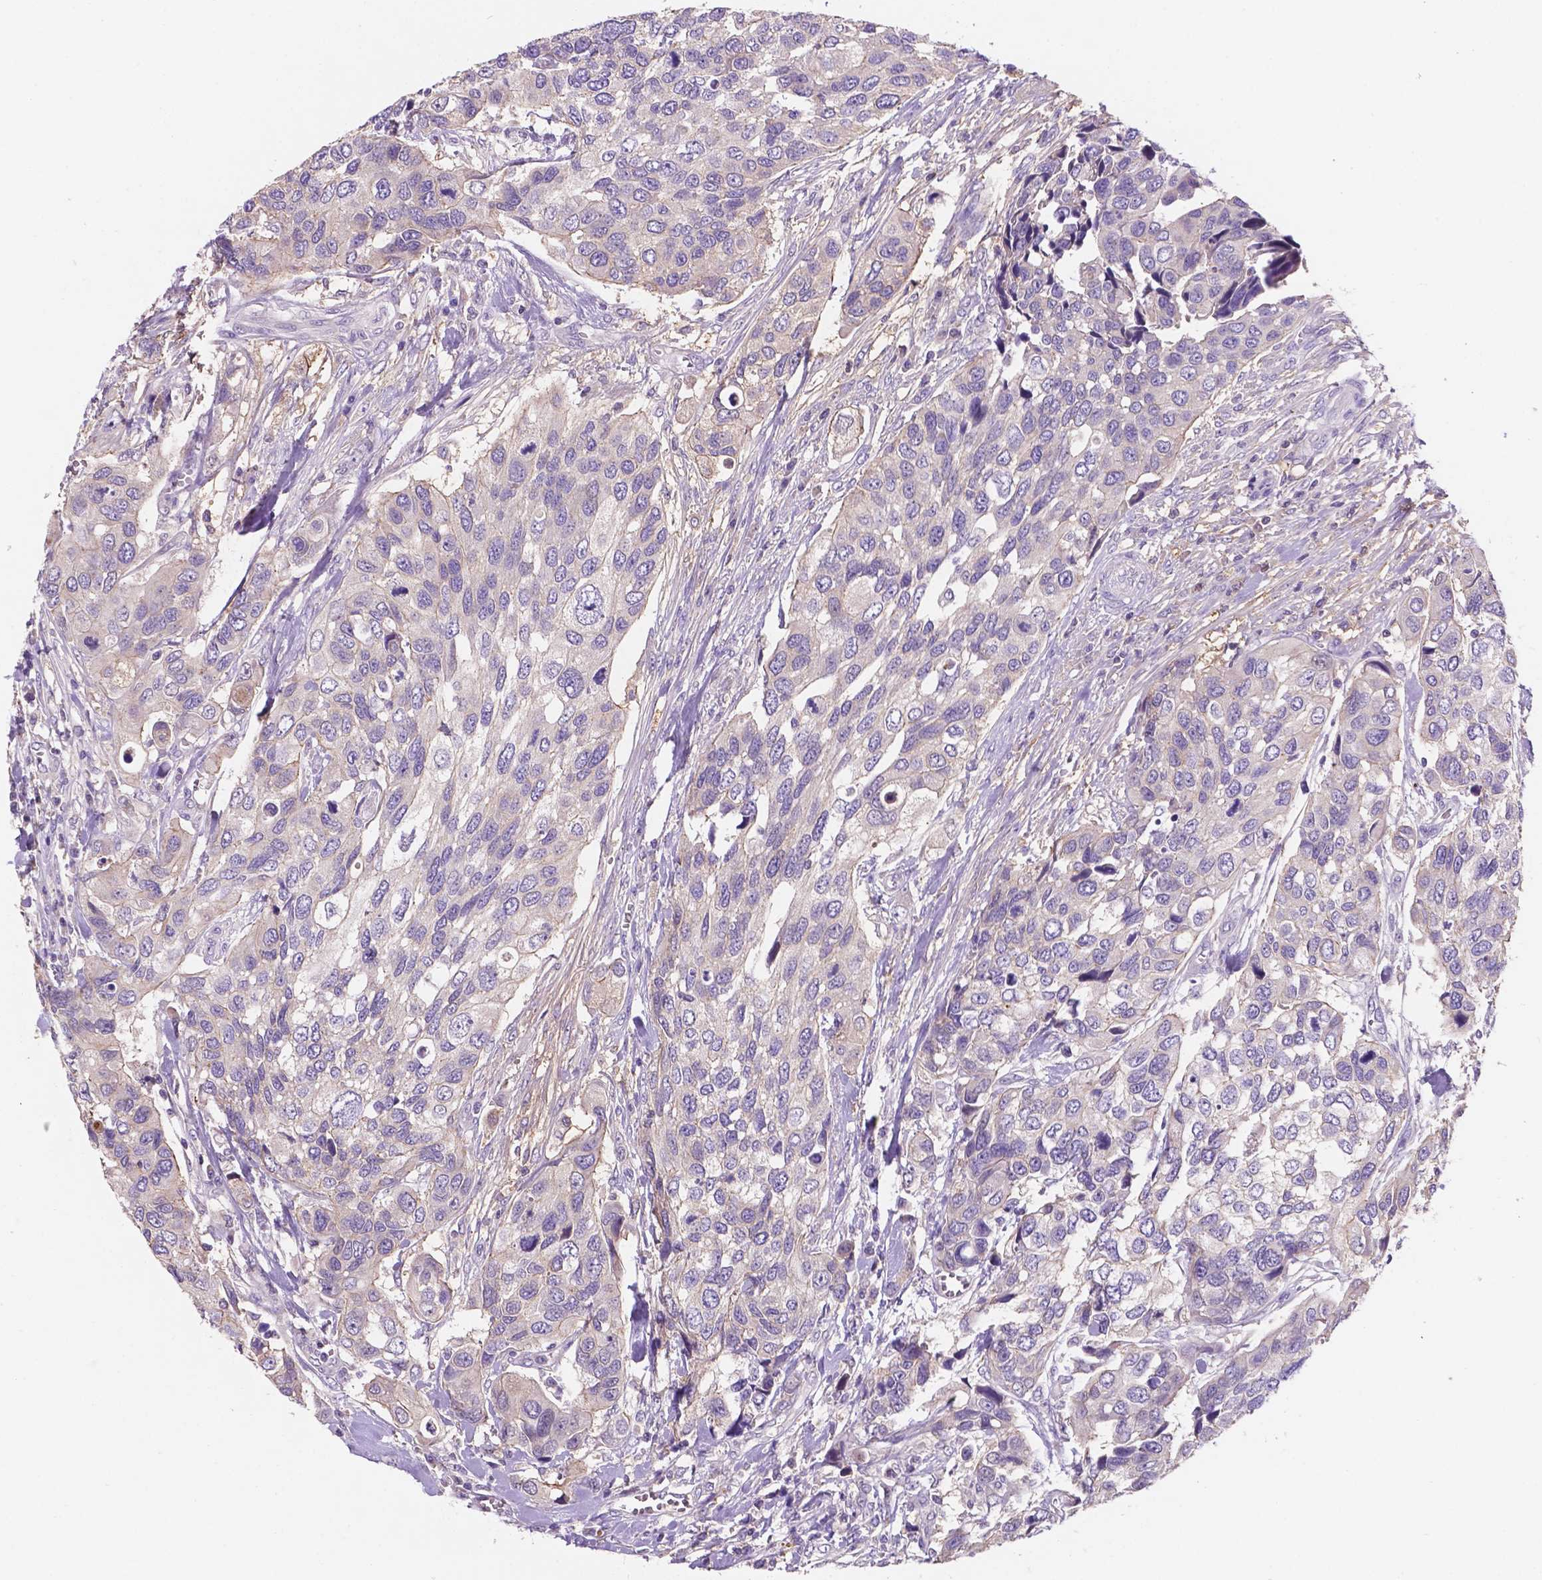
{"staining": {"intensity": "negative", "quantity": "none", "location": "none"}, "tissue": "urothelial cancer", "cell_type": "Tumor cells", "image_type": "cancer", "snomed": [{"axis": "morphology", "description": "Urothelial carcinoma, High grade"}, {"axis": "topography", "description": "Urinary bladder"}], "caption": "The image reveals no staining of tumor cells in urothelial cancer. (DAB (3,3'-diaminobenzidine) immunohistochemistry with hematoxylin counter stain).", "gene": "MKRN2OS", "patient": {"sex": "male", "age": 60}}